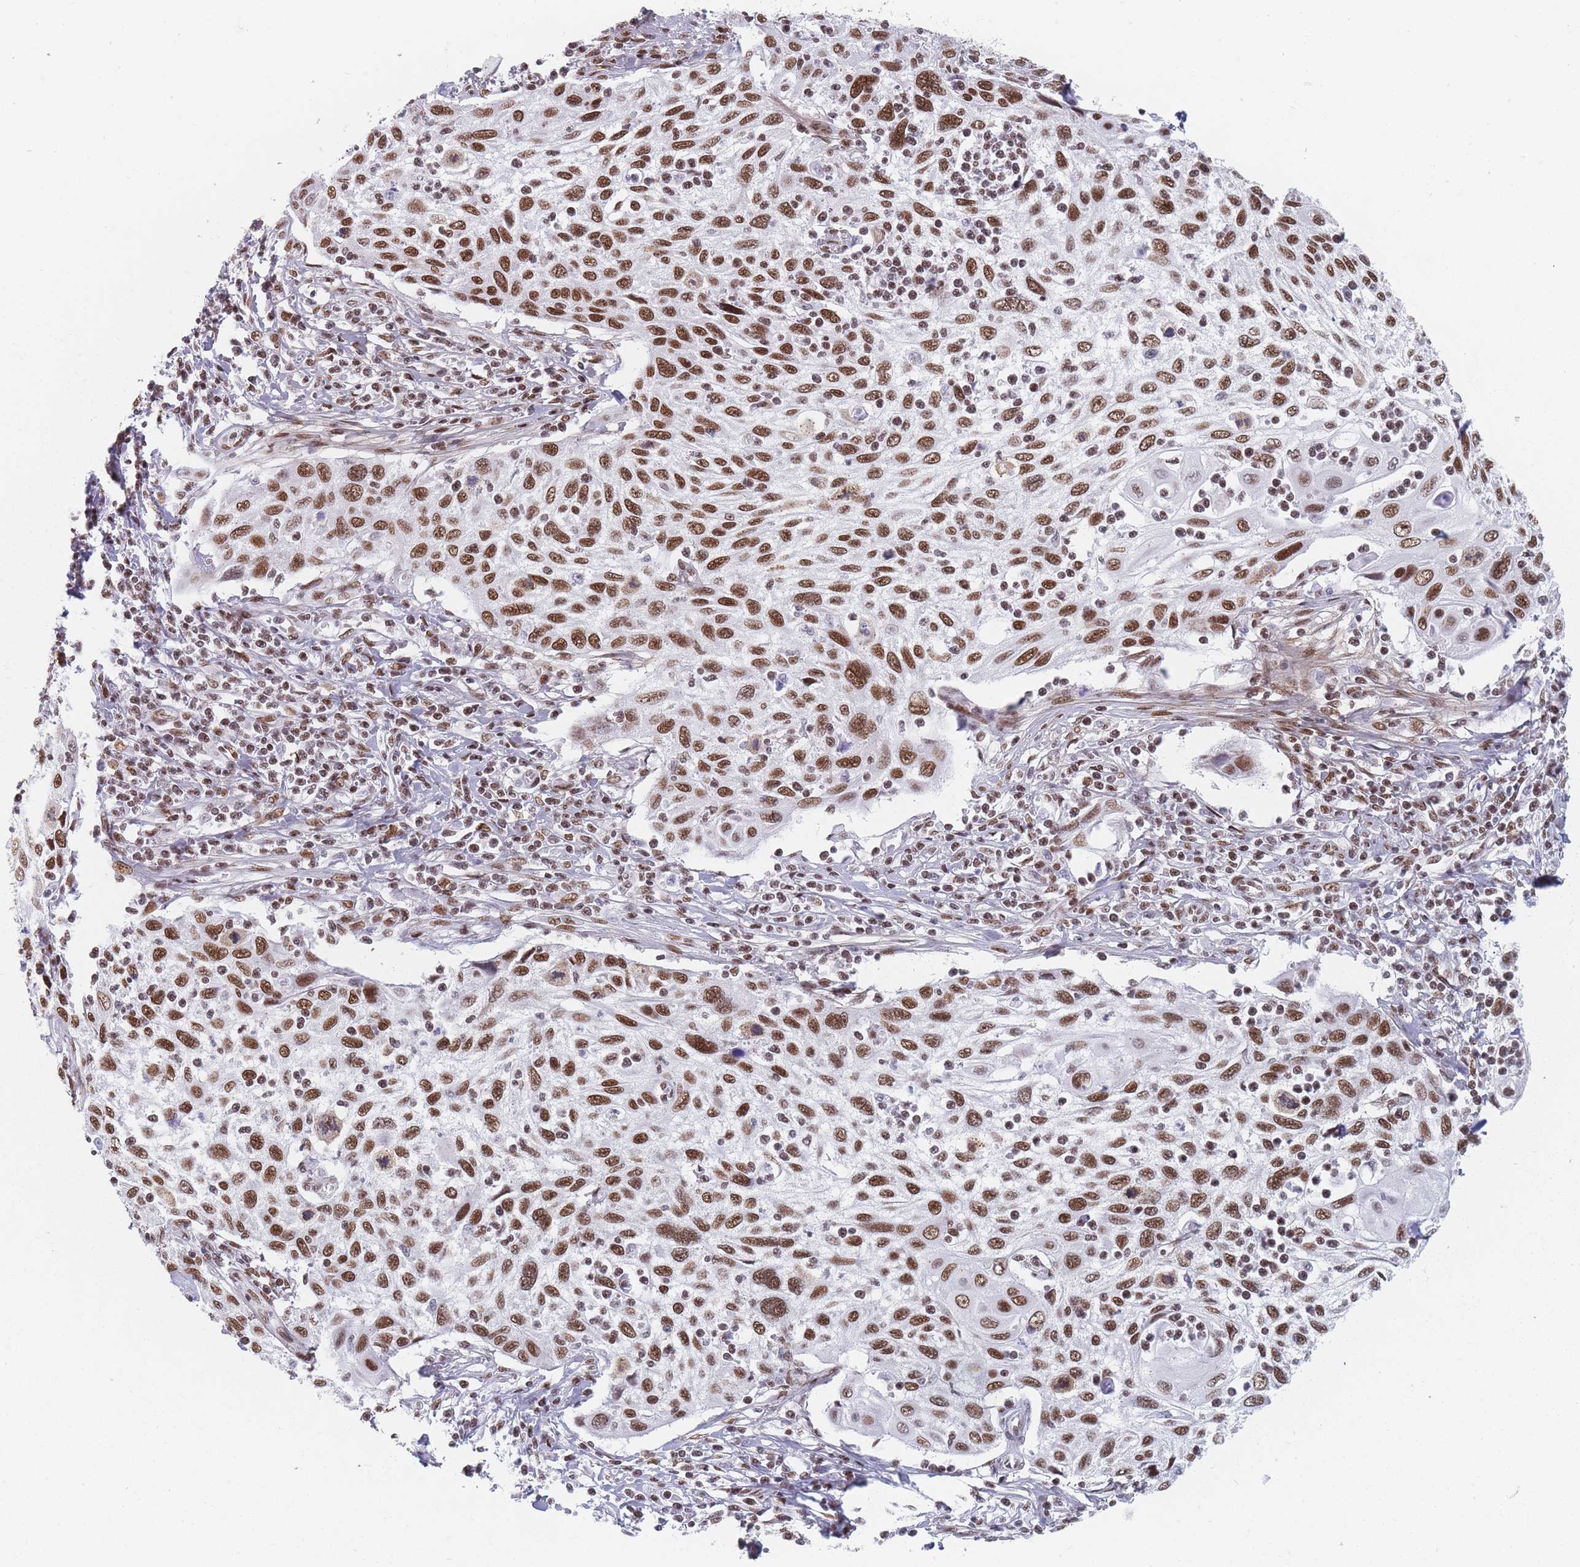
{"staining": {"intensity": "moderate", "quantity": ">75%", "location": "nuclear"}, "tissue": "cervical cancer", "cell_type": "Tumor cells", "image_type": "cancer", "snomed": [{"axis": "morphology", "description": "Squamous cell carcinoma, NOS"}, {"axis": "topography", "description": "Cervix"}], "caption": "DAB (3,3'-diaminobenzidine) immunohistochemical staining of cervical cancer demonstrates moderate nuclear protein positivity in about >75% of tumor cells.", "gene": "SAFB2", "patient": {"sex": "female", "age": 70}}